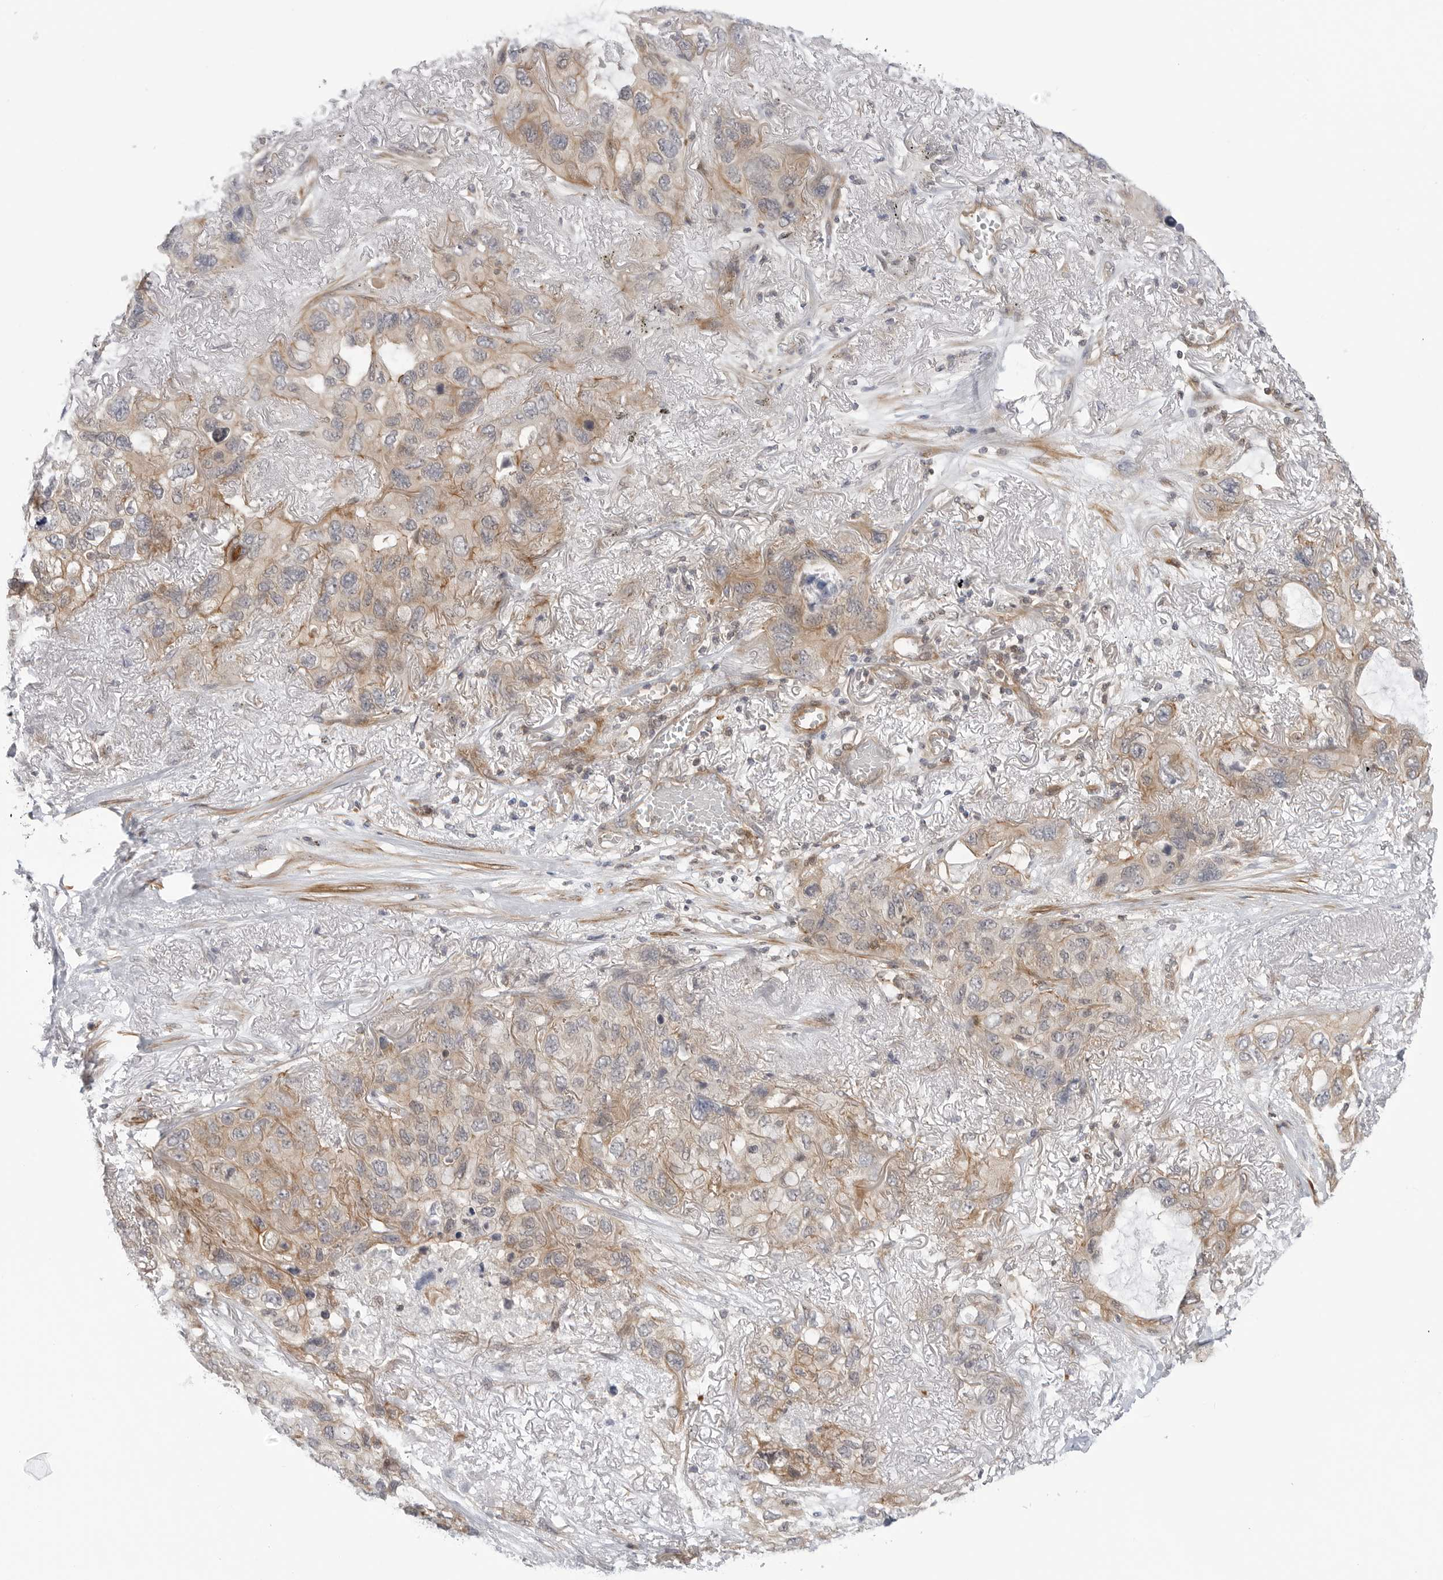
{"staining": {"intensity": "weak", "quantity": ">75%", "location": "cytoplasmic/membranous"}, "tissue": "lung cancer", "cell_type": "Tumor cells", "image_type": "cancer", "snomed": [{"axis": "morphology", "description": "Squamous cell carcinoma, NOS"}, {"axis": "topography", "description": "Lung"}], "caption": "Weak cytoplasmic/membranous protein expression is seen in approximately >75% of tumor cells in squamous cell carcinoma (lung). Using DAB (3,3'-diaminobenzidine) (brown) and hematoxylin (blue) stains, captured at high magnification using brightfield microscopy.", "gene": "STXBP3", "patient": {"sex": "female", "age": 73}}